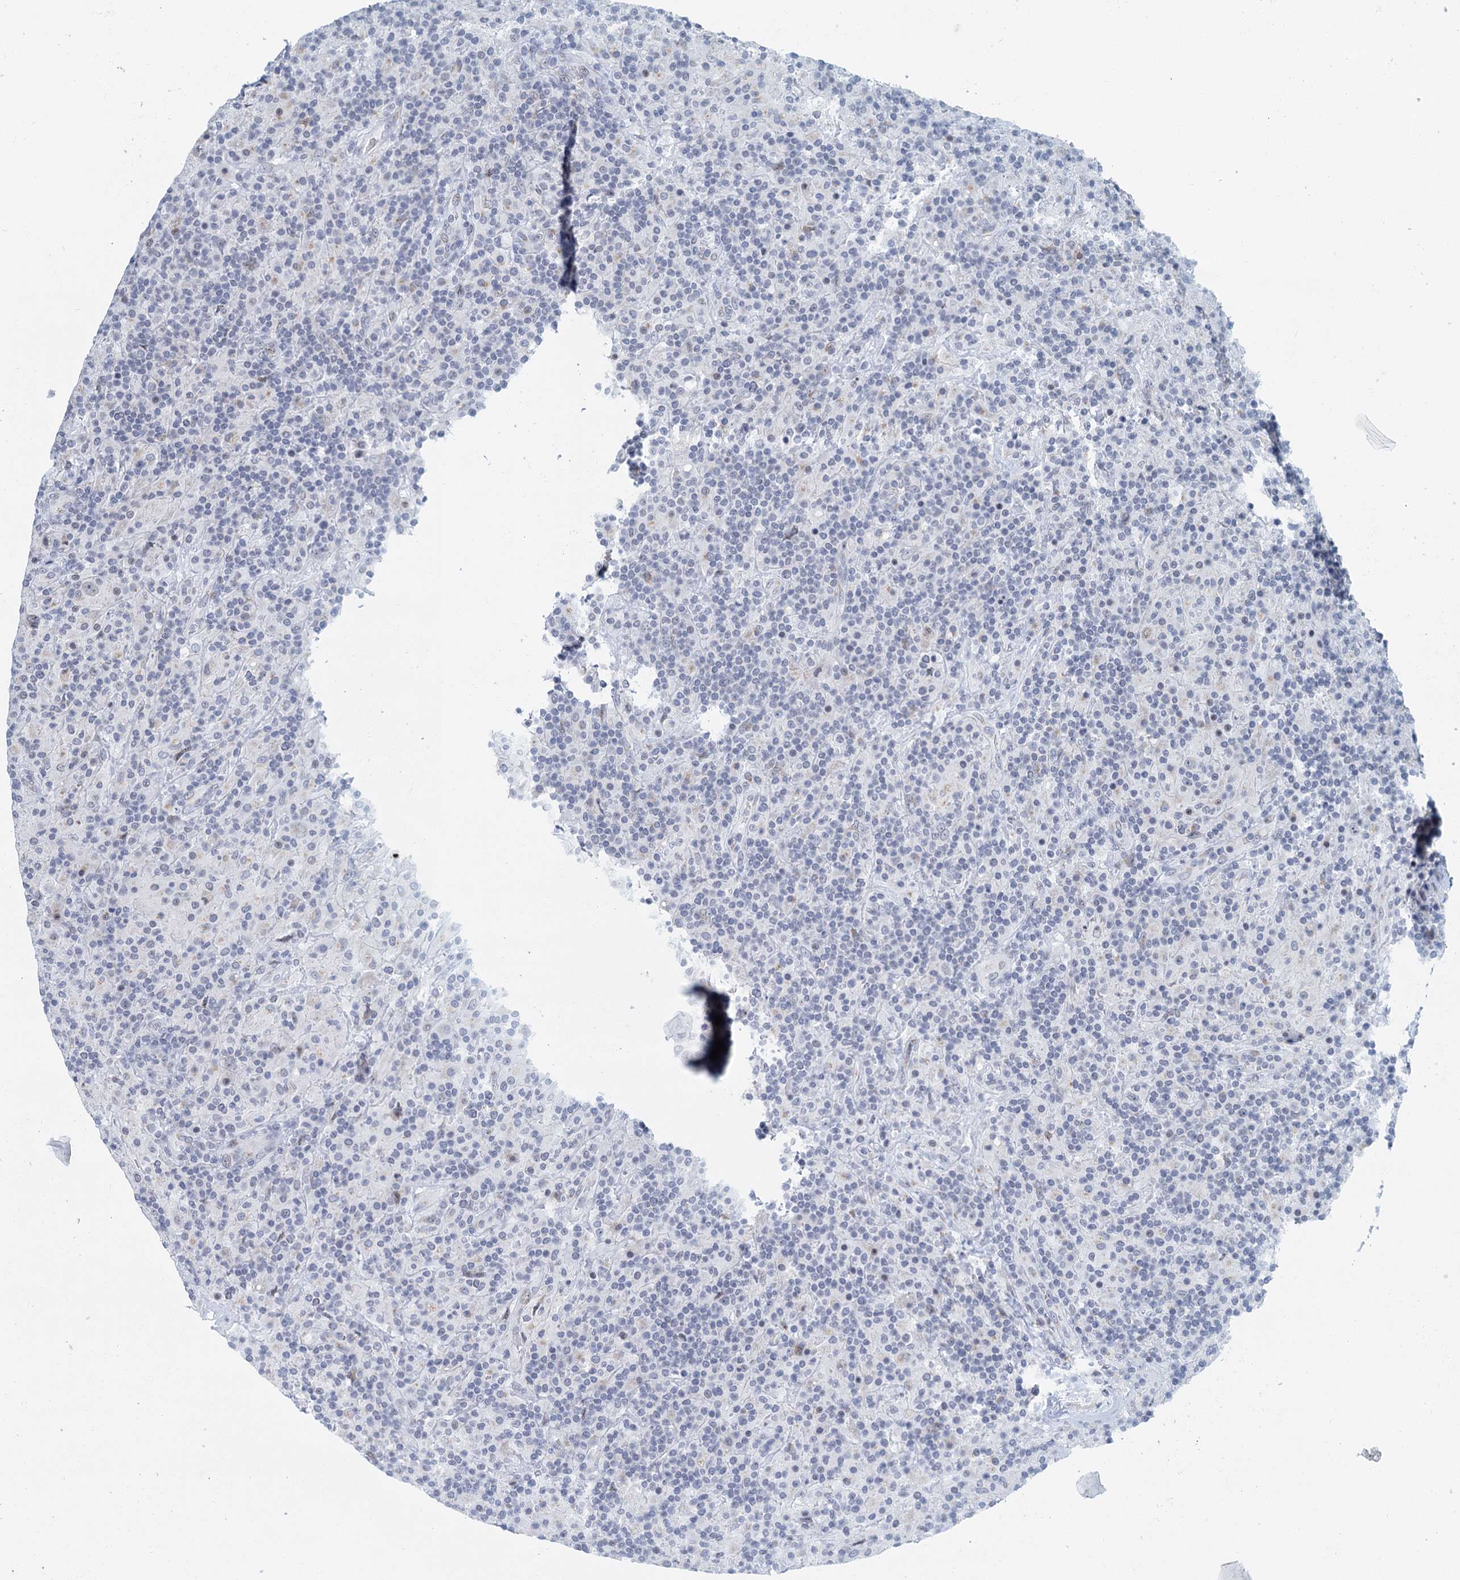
{"staining": {"intensity": "negative", "quantity": "none", "location": "none"}, "tissue": "lymphoma", "cell_type": "Tumor cells", "image_type": "cancer", "snomed": [{"axis": "morphology", "description": "Hodgkin's disease, NOS"}, {"axis": "topography", "description": "Lymph node"}], "caption": "Immunohistochemical staining of Hodgkin's disease shows no significant expression in tumor cells.", "gene": "ZNF527", "patient": {"sex": "male", "age": 70}}